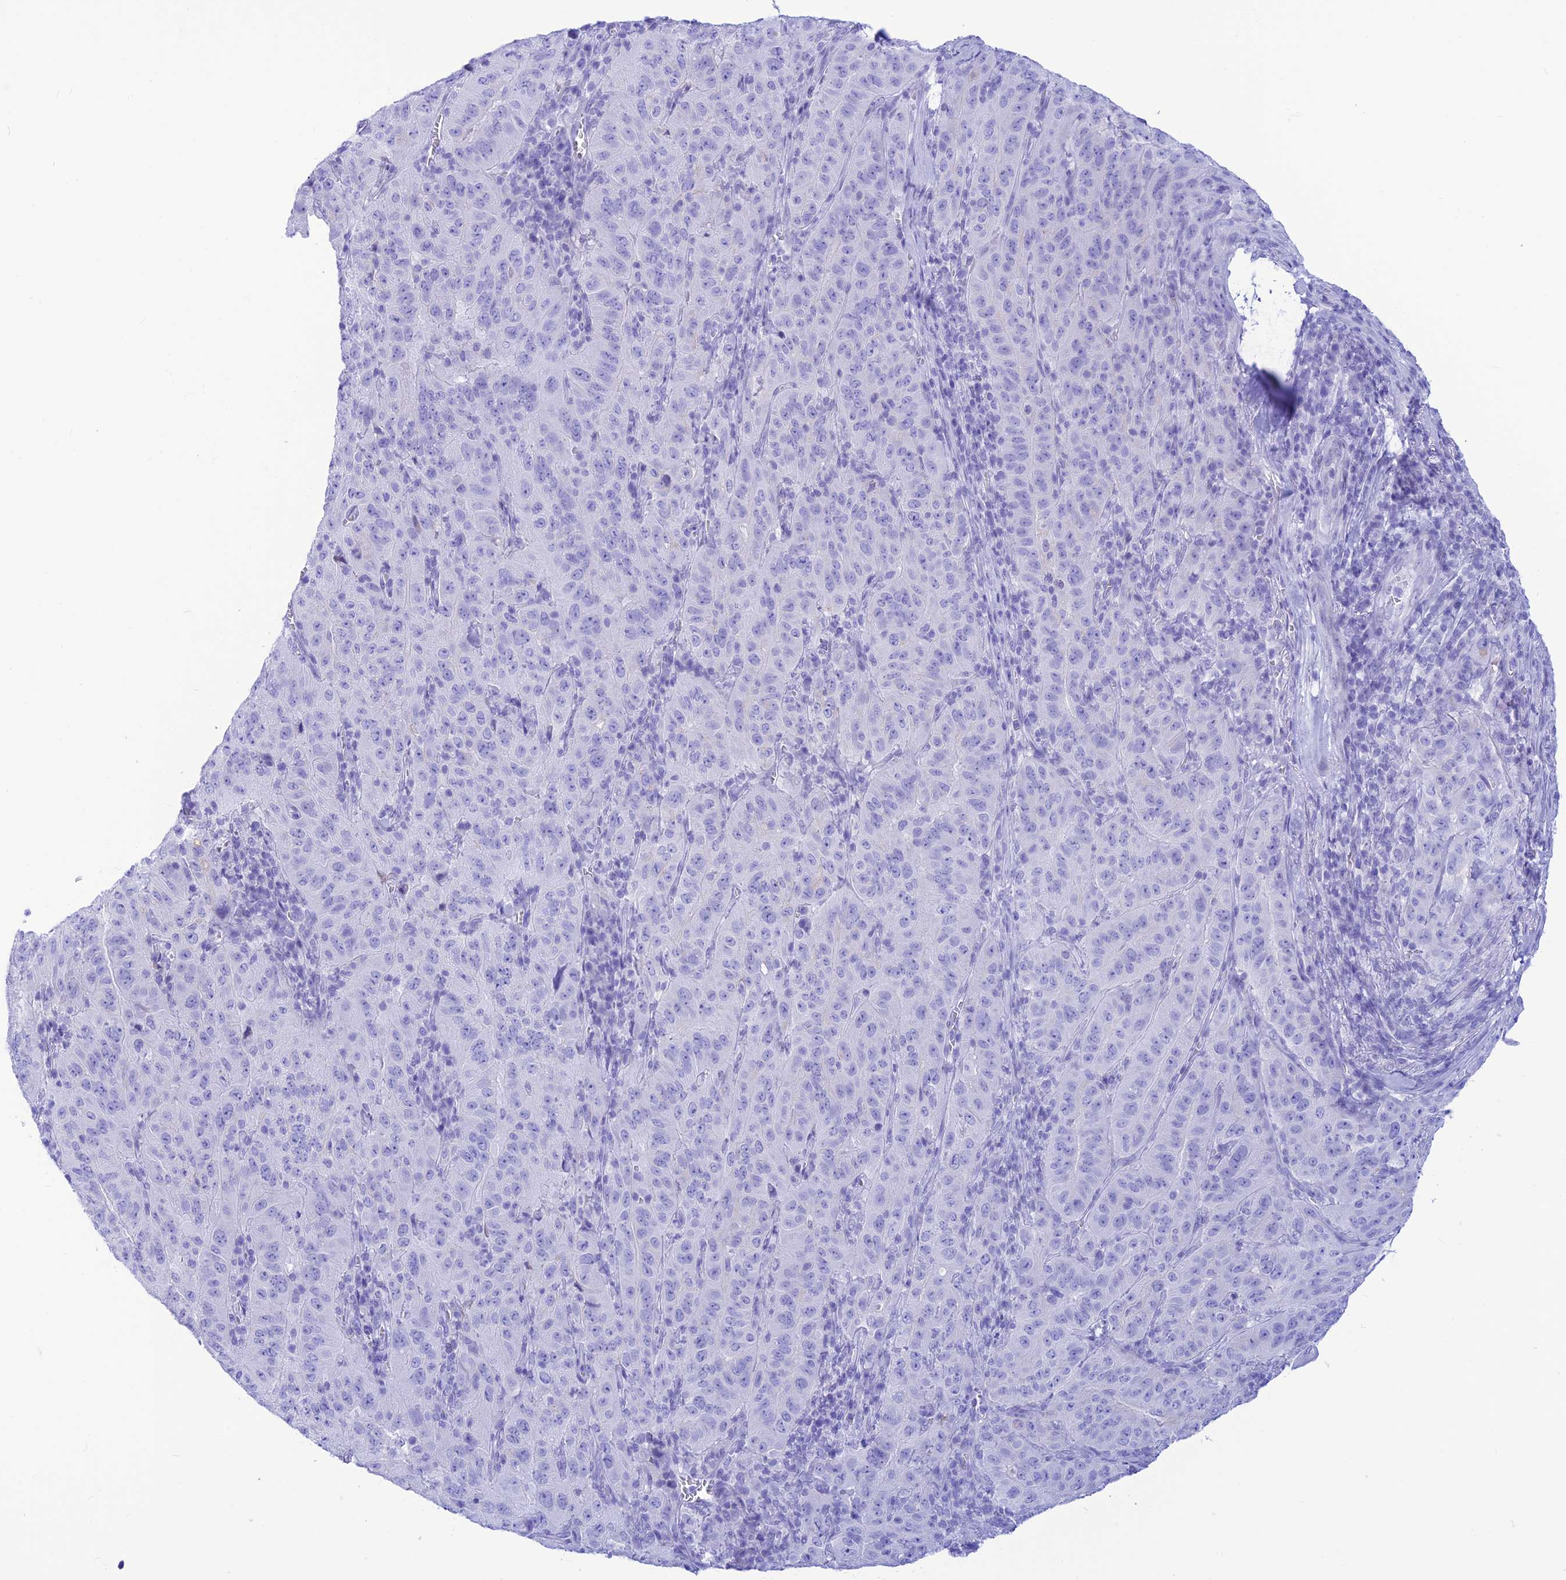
{"staining": {"intensity": "negative", "quantity": "none", "location": "none"}, "tissue": "pancreatic cancer", "cell_type": "Tumor cells", "image_type": "cancer", "snomed": [{"axis": "morphology", "description": "Adenocarcinoma, NOS"}, {"axis": "topography", "description": "Pancreas"}], "caption": "High magnification brightfield microscopy of pancreatic cancer (adenocarcinoma) stained with DAB (3,3'-diaminobenzidine) (brown) and counterstained with hematoxylin (blue): tumor cells show no significant expression.", "gene": "PRNP", "patient": {"sex": "male", "age": 63}}